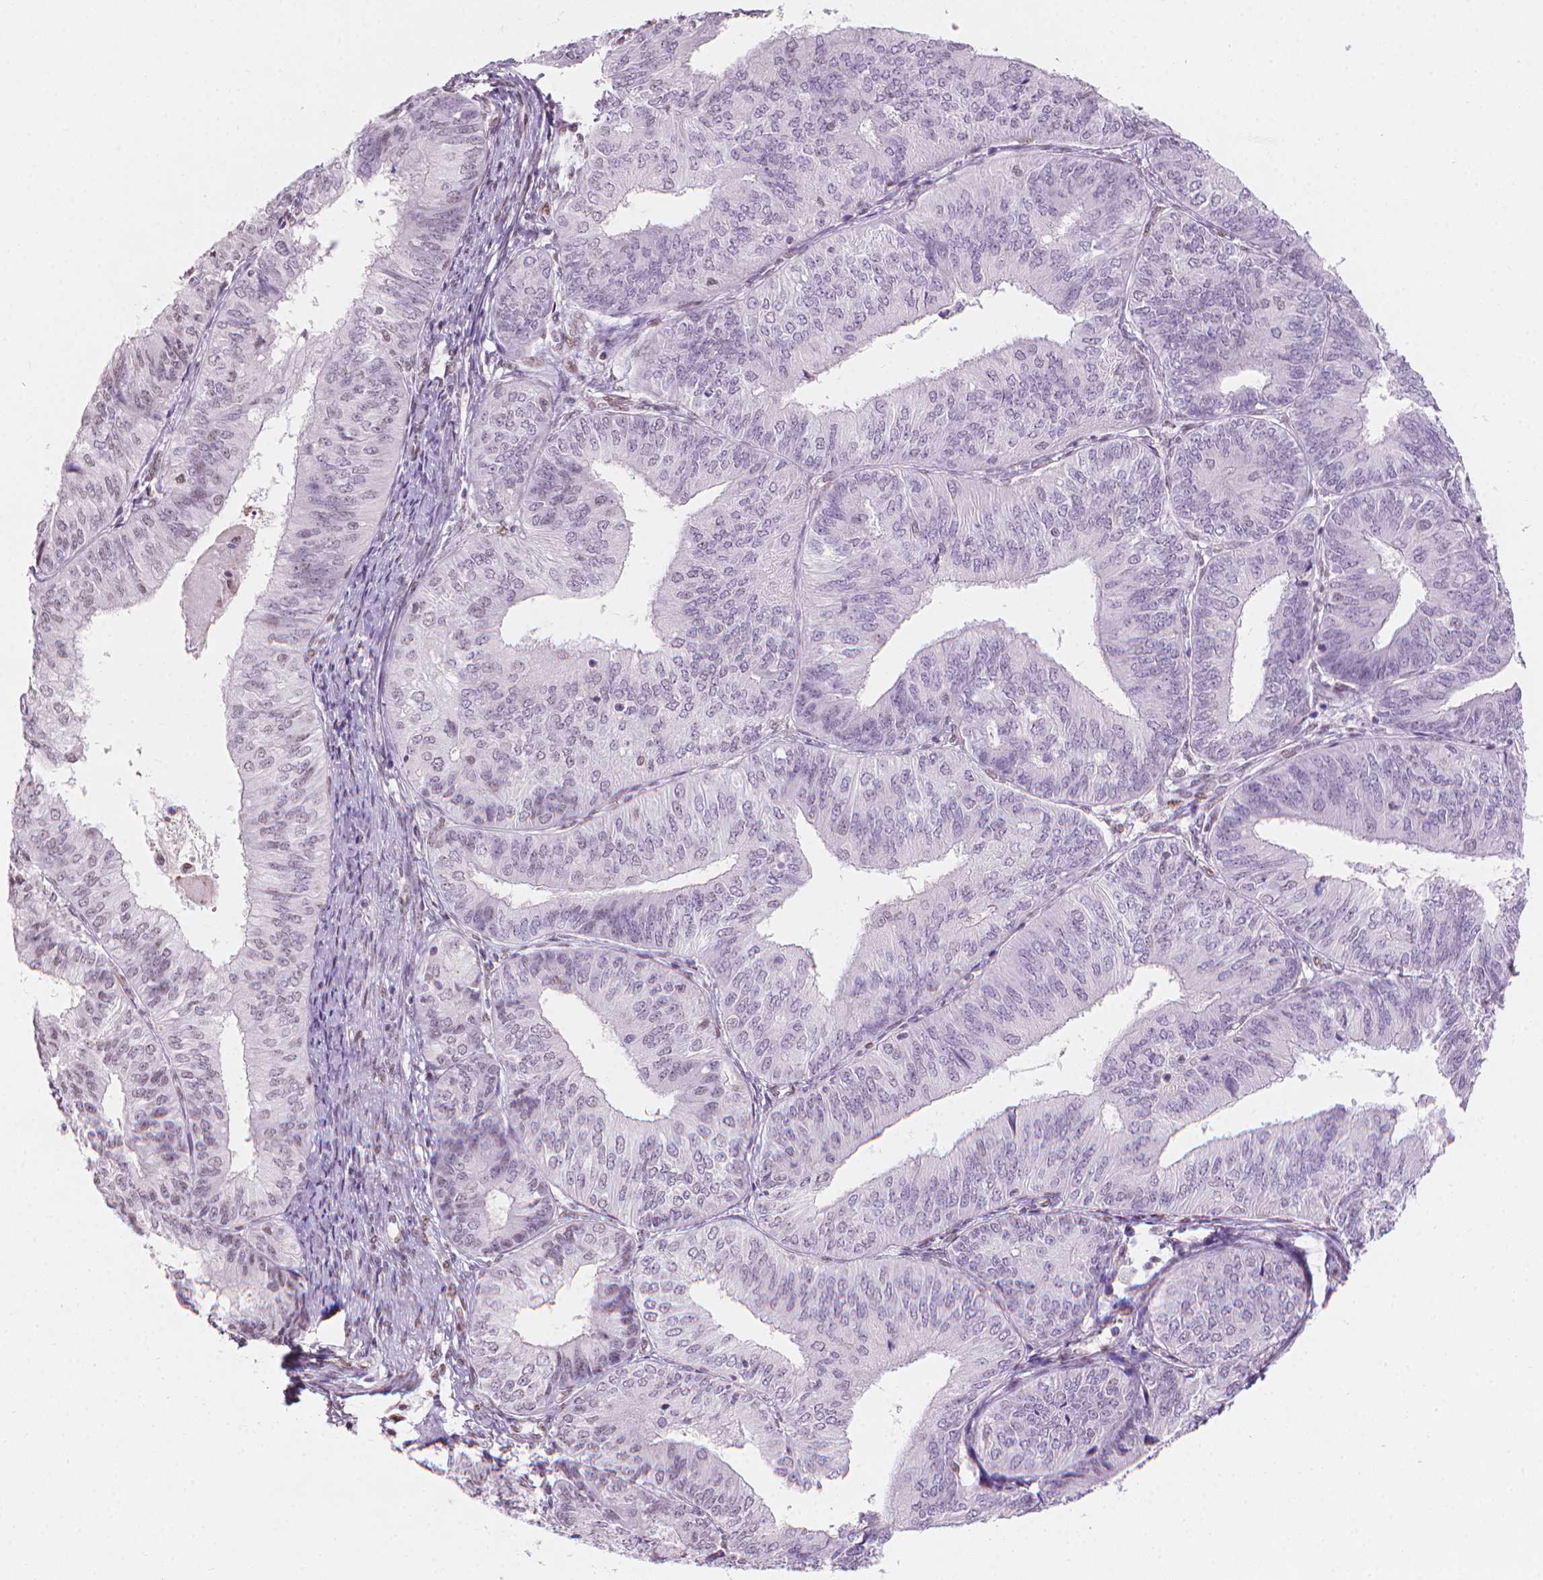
{"staining": {"intensity": "negative", "quantity": "none", "location": "none"}, "tissue": "endometrial cancer", "cell_type": "Tumor cells", "image_type": "cancer", "snomed": [{"axis": "morphology", "description": "Adenocarcinoma, NOS"}, {"axis": "topography", "description": "Endometrium"}], "caption": "IHC image of human endometrial adenocarcinoma stained for a protein (brown), which reveals no positivity in tumor cells.", "gene": "PIAS2", "patient": {"sex": "female", "age": 58}}